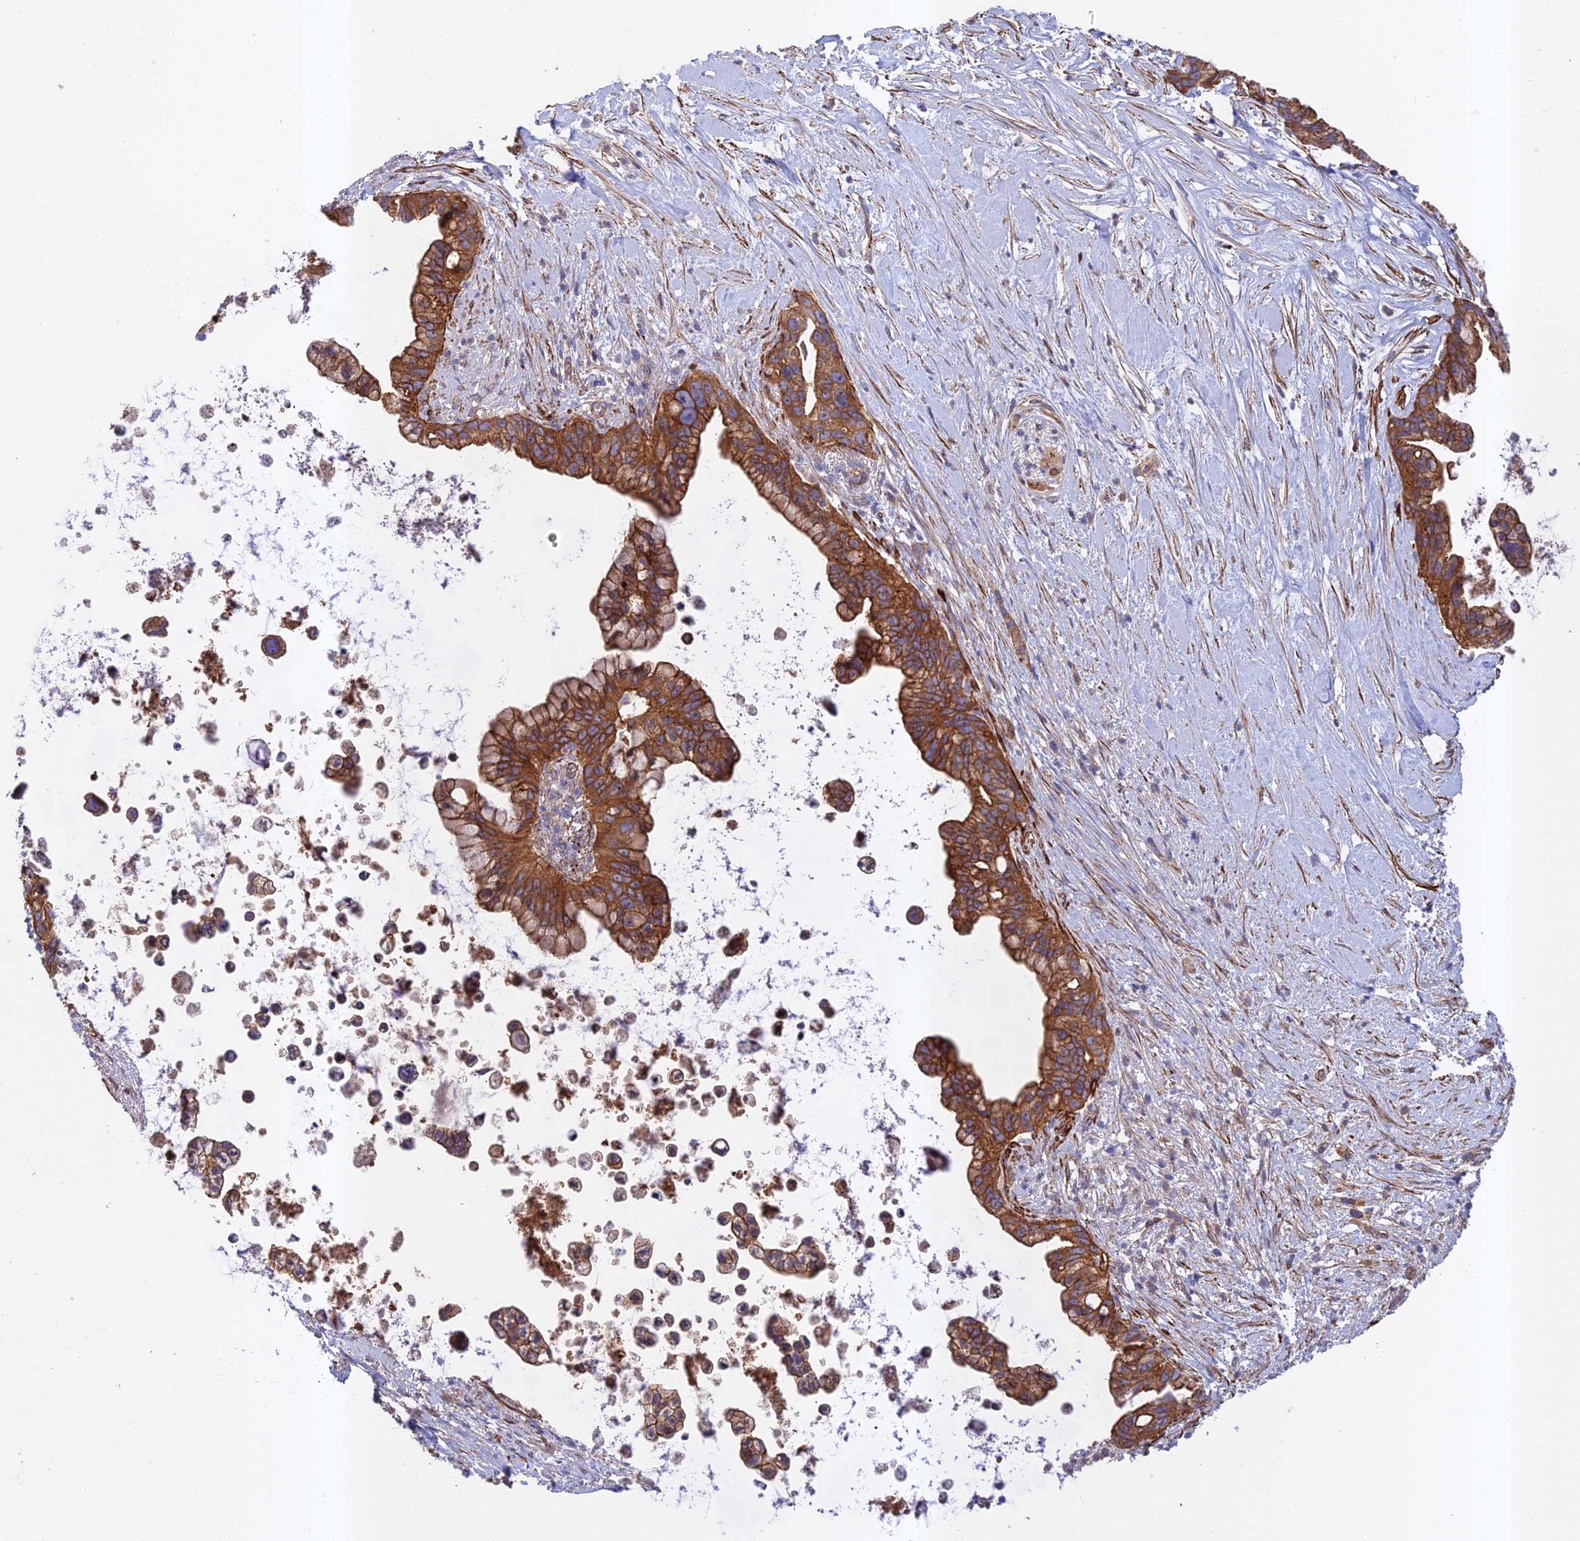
{"staining": {"intensity": "strong", "quantity": ">75%", "location": "cytoplasmic/membranous"}, "tissue": "pancreatic cancer", "cell_type": "Tumor cells", "image_type": "cancer", "snomed": [{"axis": "morphology", "description": "Adenocarcinoma, NOS"}, {"axis": "topography", "description": "Pancreas"}], "caption": "Human pancreatic cancer stained with a protein marker exhibits strong staining in tumor cells.", "gene": "RALGAPA2", "patient": {"sex": "female", "age": 83}}